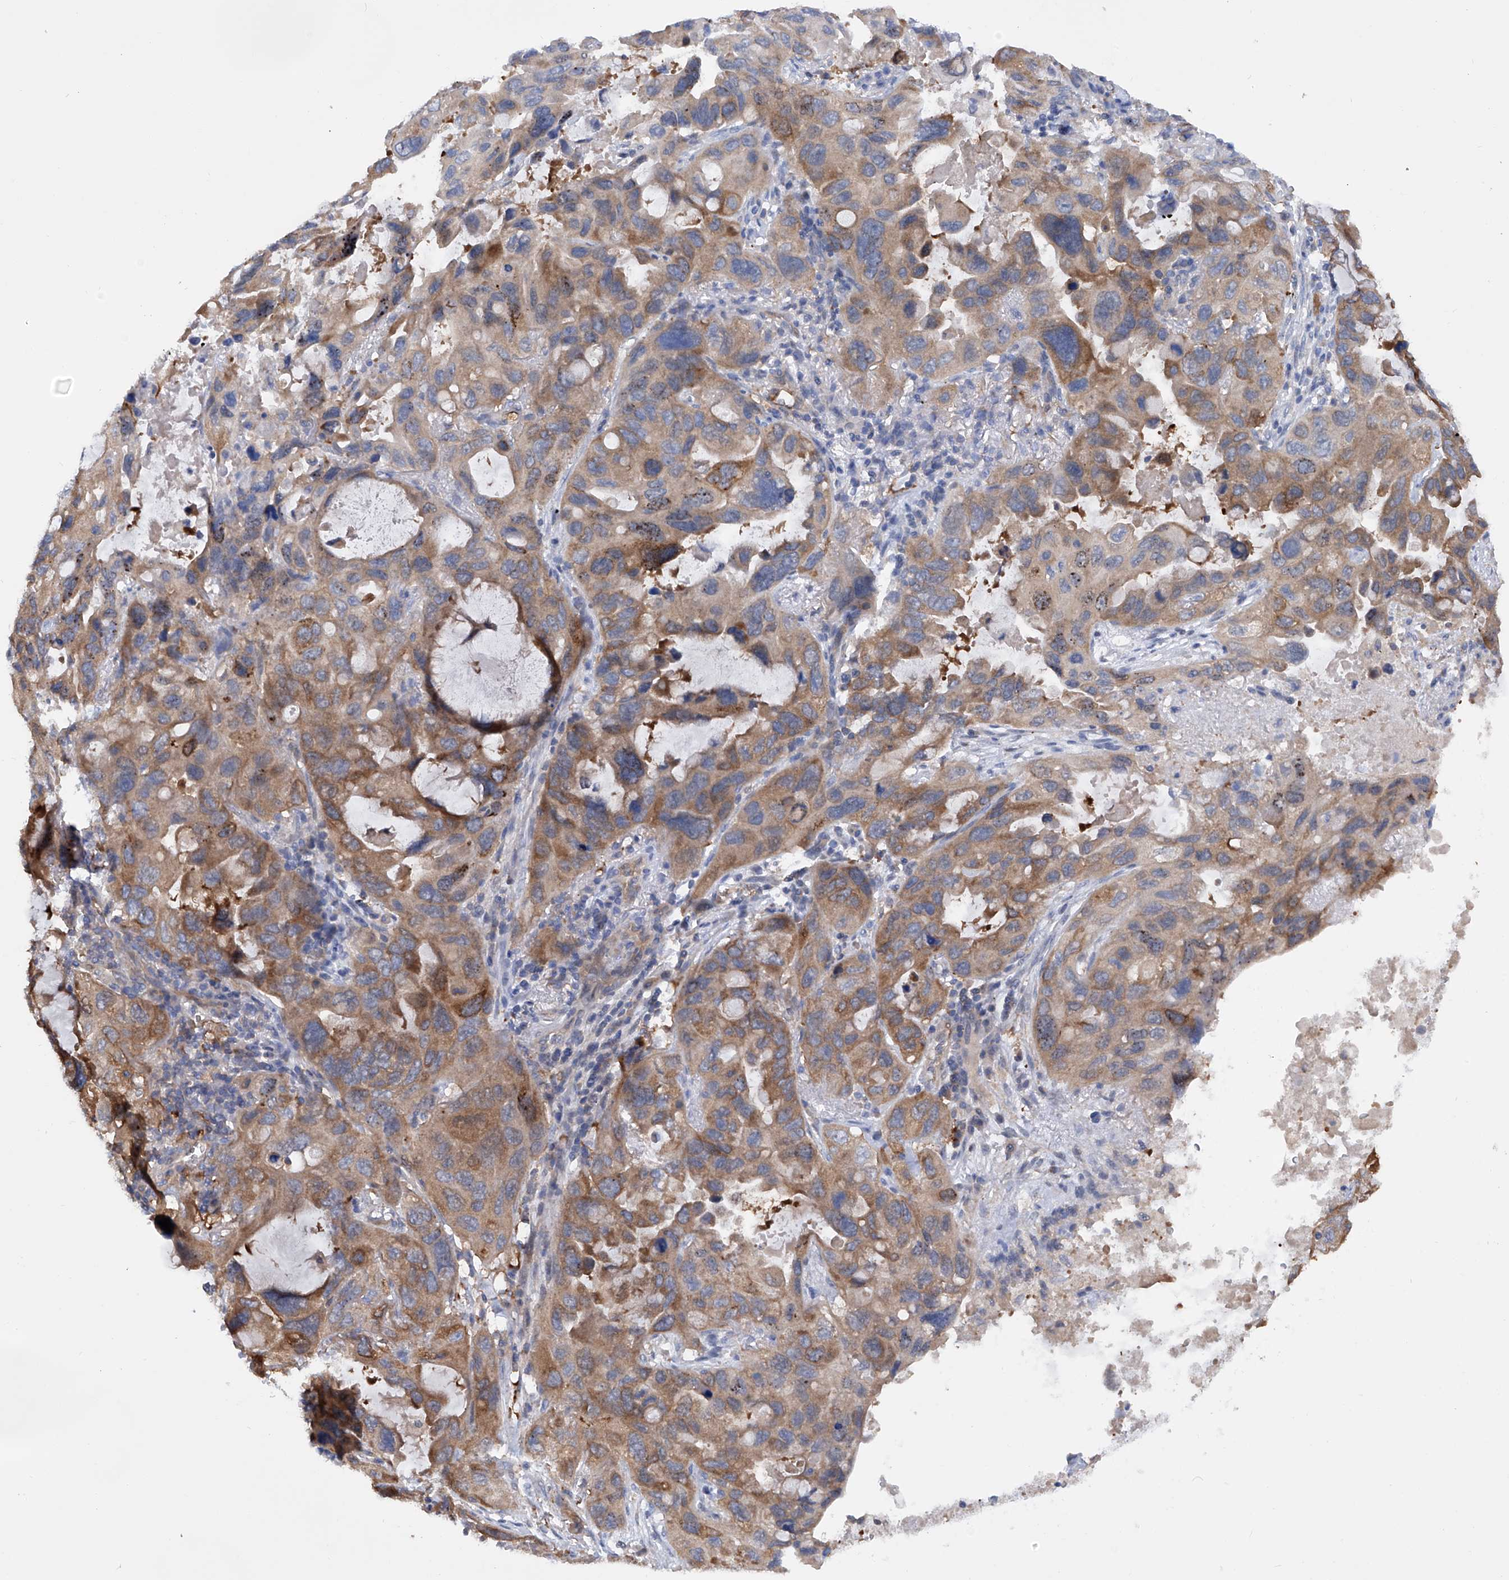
{"staining": {"intensity": "moderate", "quantity": ">75%", "location": "cytoplasmic/membranous"}, "tissue": "lung cancer", "cell_type": "Tumor cells", "image_type": "cancer", "snomed": [{"axis": "morphology", "description": "Squamous cell carcinoma, NOS"}, {"axis": "topography", "description": "Lung"}], "caption": "A high-resolution histopathology image shows immunohistochemistry staining of squamous cell carcinoma (lung), which reveals moderate cytoplasmic/membranous positivity in approximately >75% of tumor cells. The staining was performed using DAB (3,3'-diaminobenzidine), with brown indicating positive protein expression. Nuclei are stained blue with hematoxylin.", "gene": "NUDT17", "patient": {"sex": "female", "age": 73}}